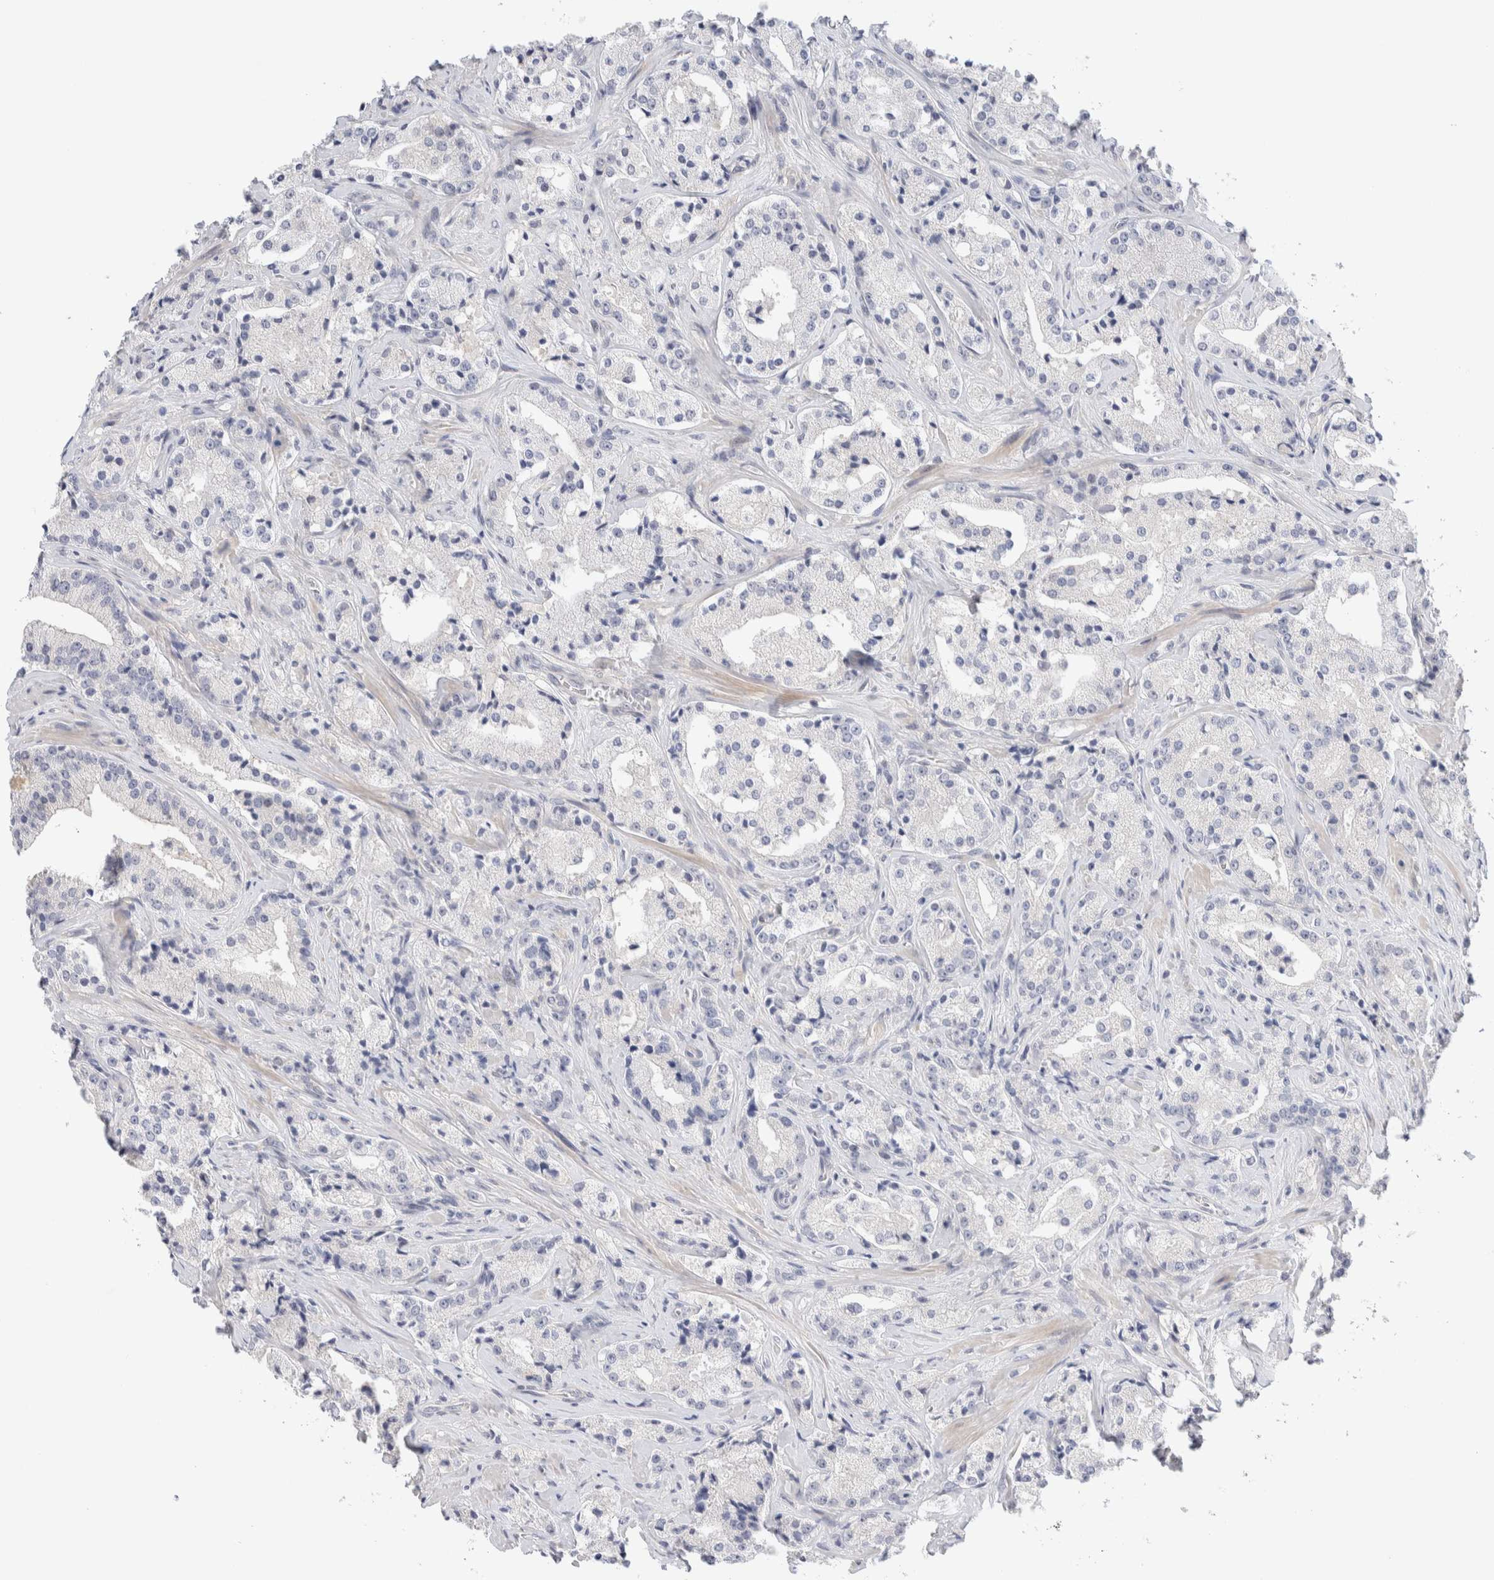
{"staining": {"intensity": "negative", "quantity": "none", "location": "none"}, "tissue": "prostate cancer", "cell_type": "Tumor cells", "image_type": "cancer", "snomed": [{"axis": "morphology", "description": "Adenocarcinoma, High grade"}, {"axis": "topography", "description": "Prostate"}], "caption": "DAB immunohistochemical staining of human prostate cancer exhibits no significant staining in tumor cells.", "gene": "DNAJB6", "patient": {"sex": "male", "age": 63}}